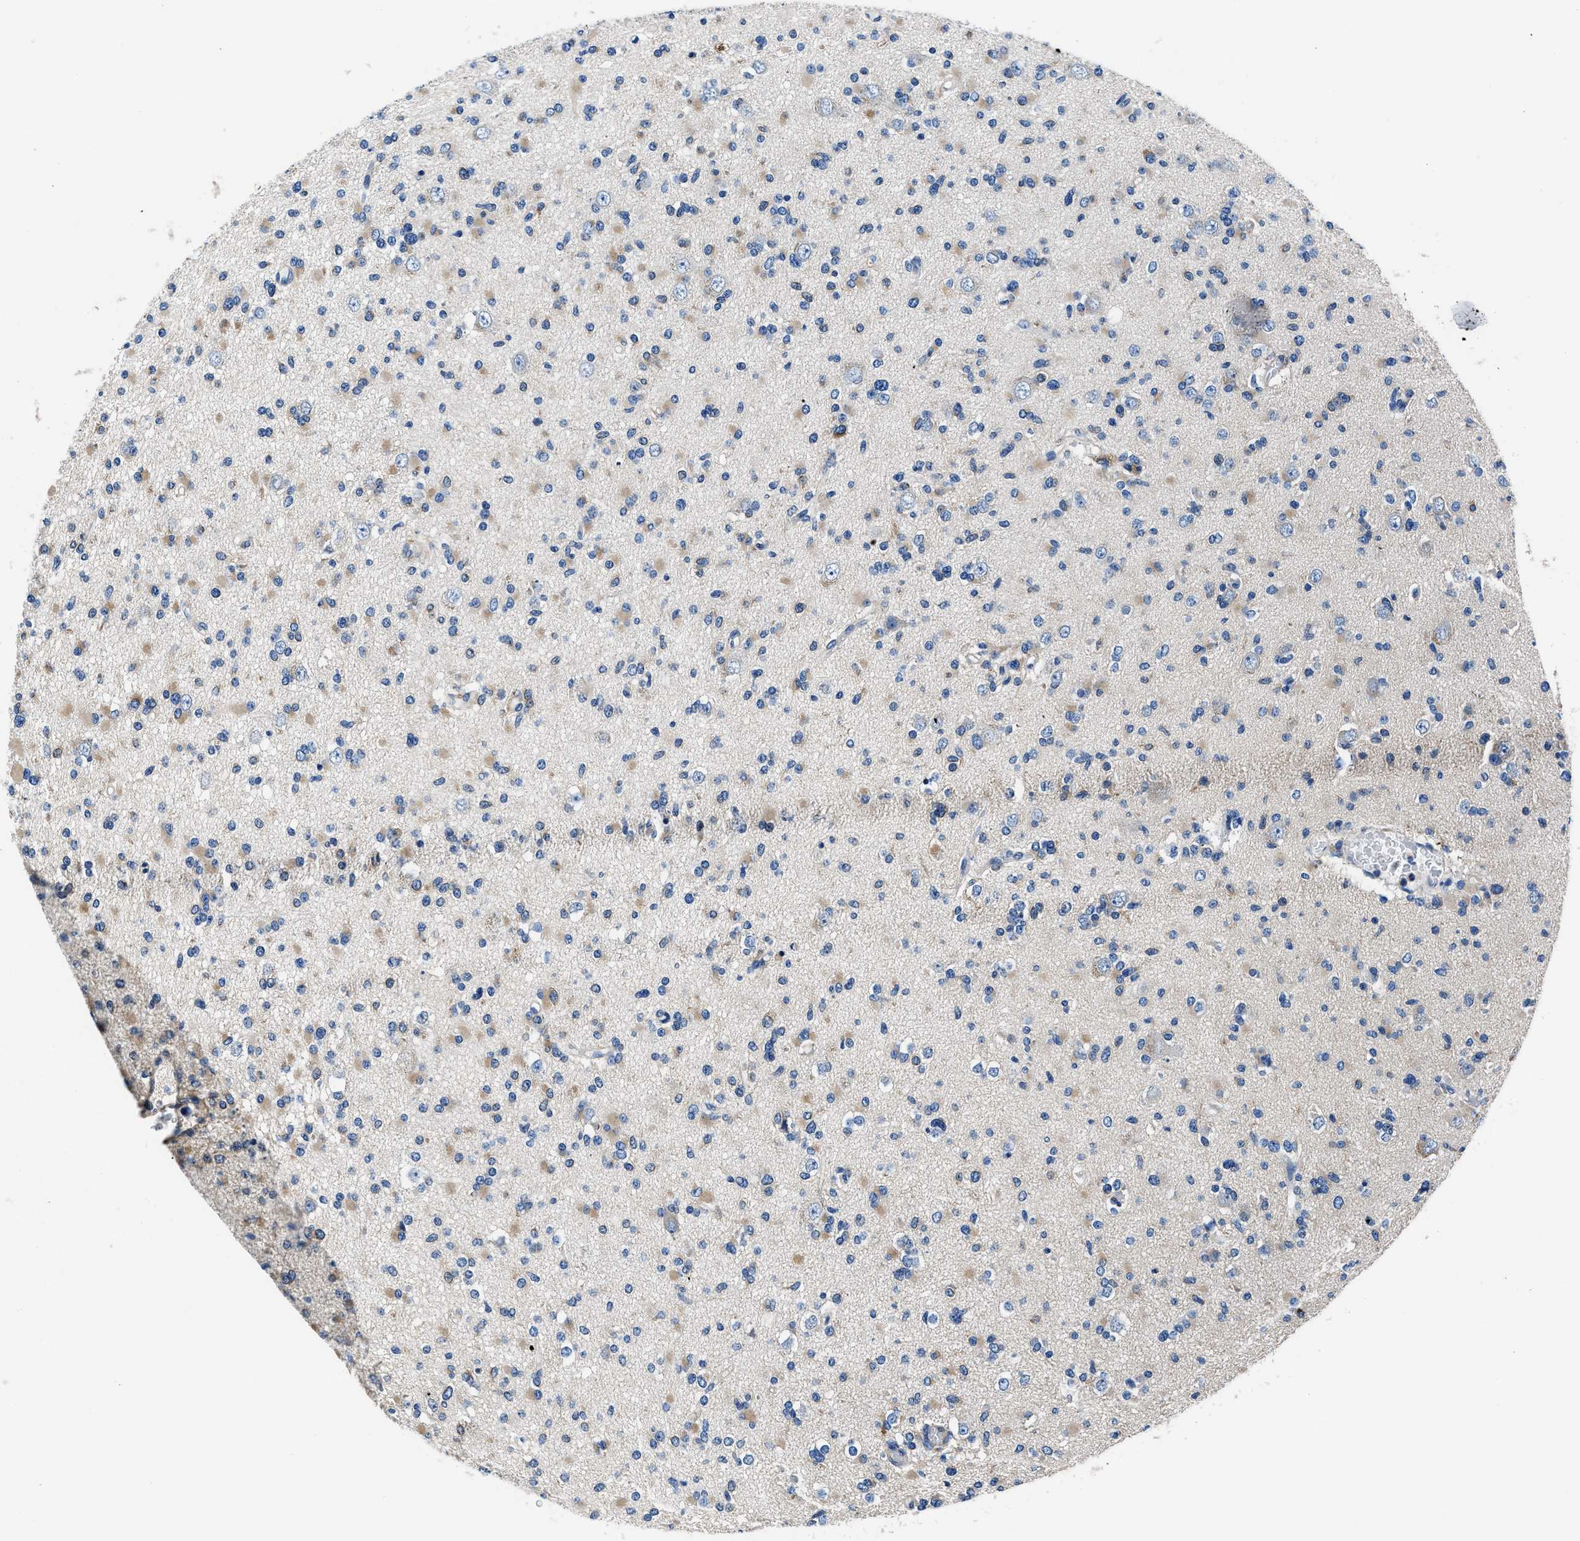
{"staining": {"intensity": "weak", "quantity": "25%-75%", "location": "cytoplasmic/membranous"}, "tissue": "glioma", "cell_type": "Tumor cells", "image_type": "cancer", "snomed": [{"axis": "morphology", "description": "Glioma, malignant, Low grade"}, {"axis": "topography", "description": "Brain"}], "caption": "Protein analysis of malignant glioma (low-grade) tissue displays weak cytoplasmic/membranous expression in about 25%-75% of tumor cells.", "gene": "NEU1", "patient": {"sex": "female", "age": 22}}